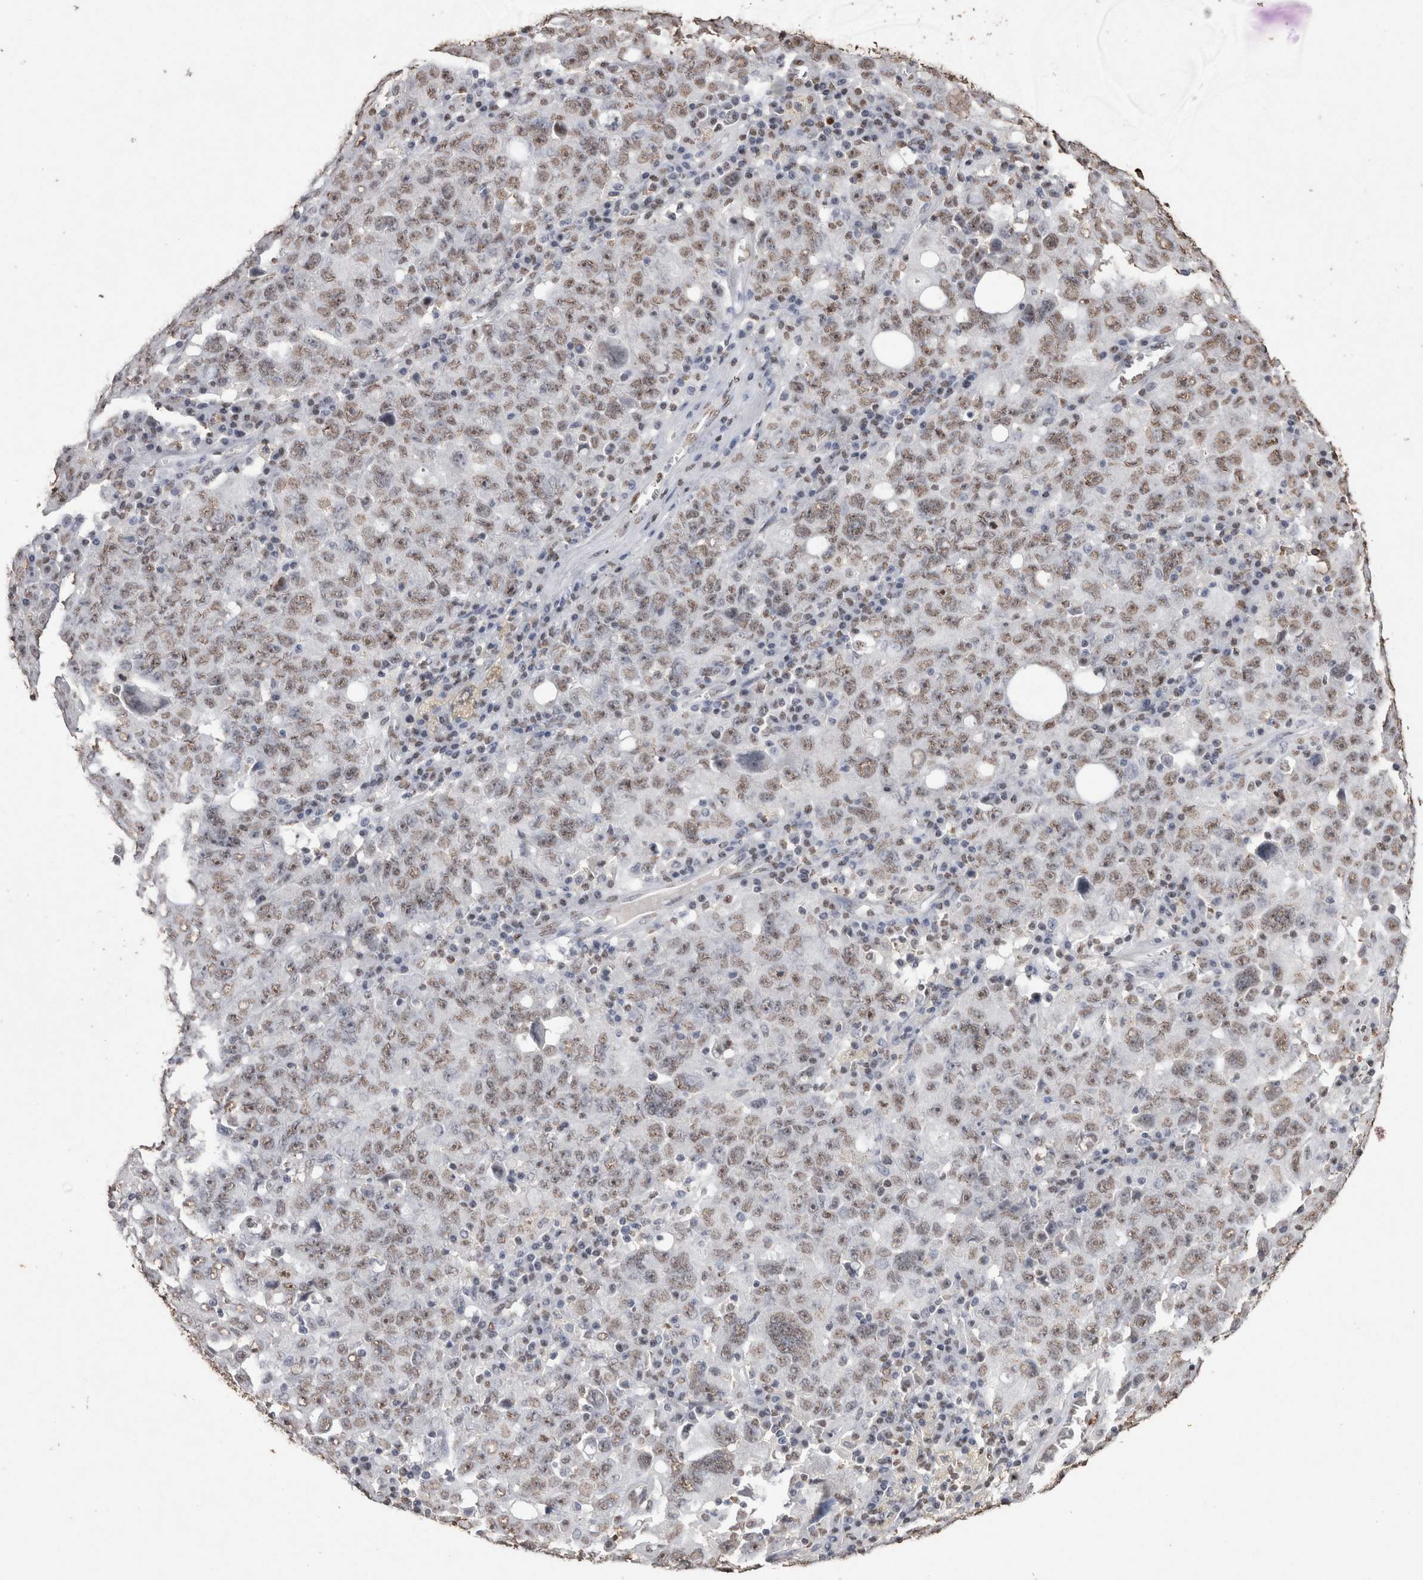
{"staining": {"intensity": "weak", "quantity": ">75%", "location": "nuclear"}, "tissue": "ovarian cancer", "cell_type": "Tumor cells", "image_type": "cancer", "snomed": [{"axis": "morphology", "description": "Carcinoma, endometroid"}, {"axis": "topography", "description": "Ovary"}], "caption": "An immunohistochemistry (IHC) image of tumor tissue is shown. Protein staining in brown shows weak nuclear positivity in endometroid carcinoma (ovarian) within tumor cells.", "gene": "NTHL1", "patient": {"sex": "female", "age": 62}}